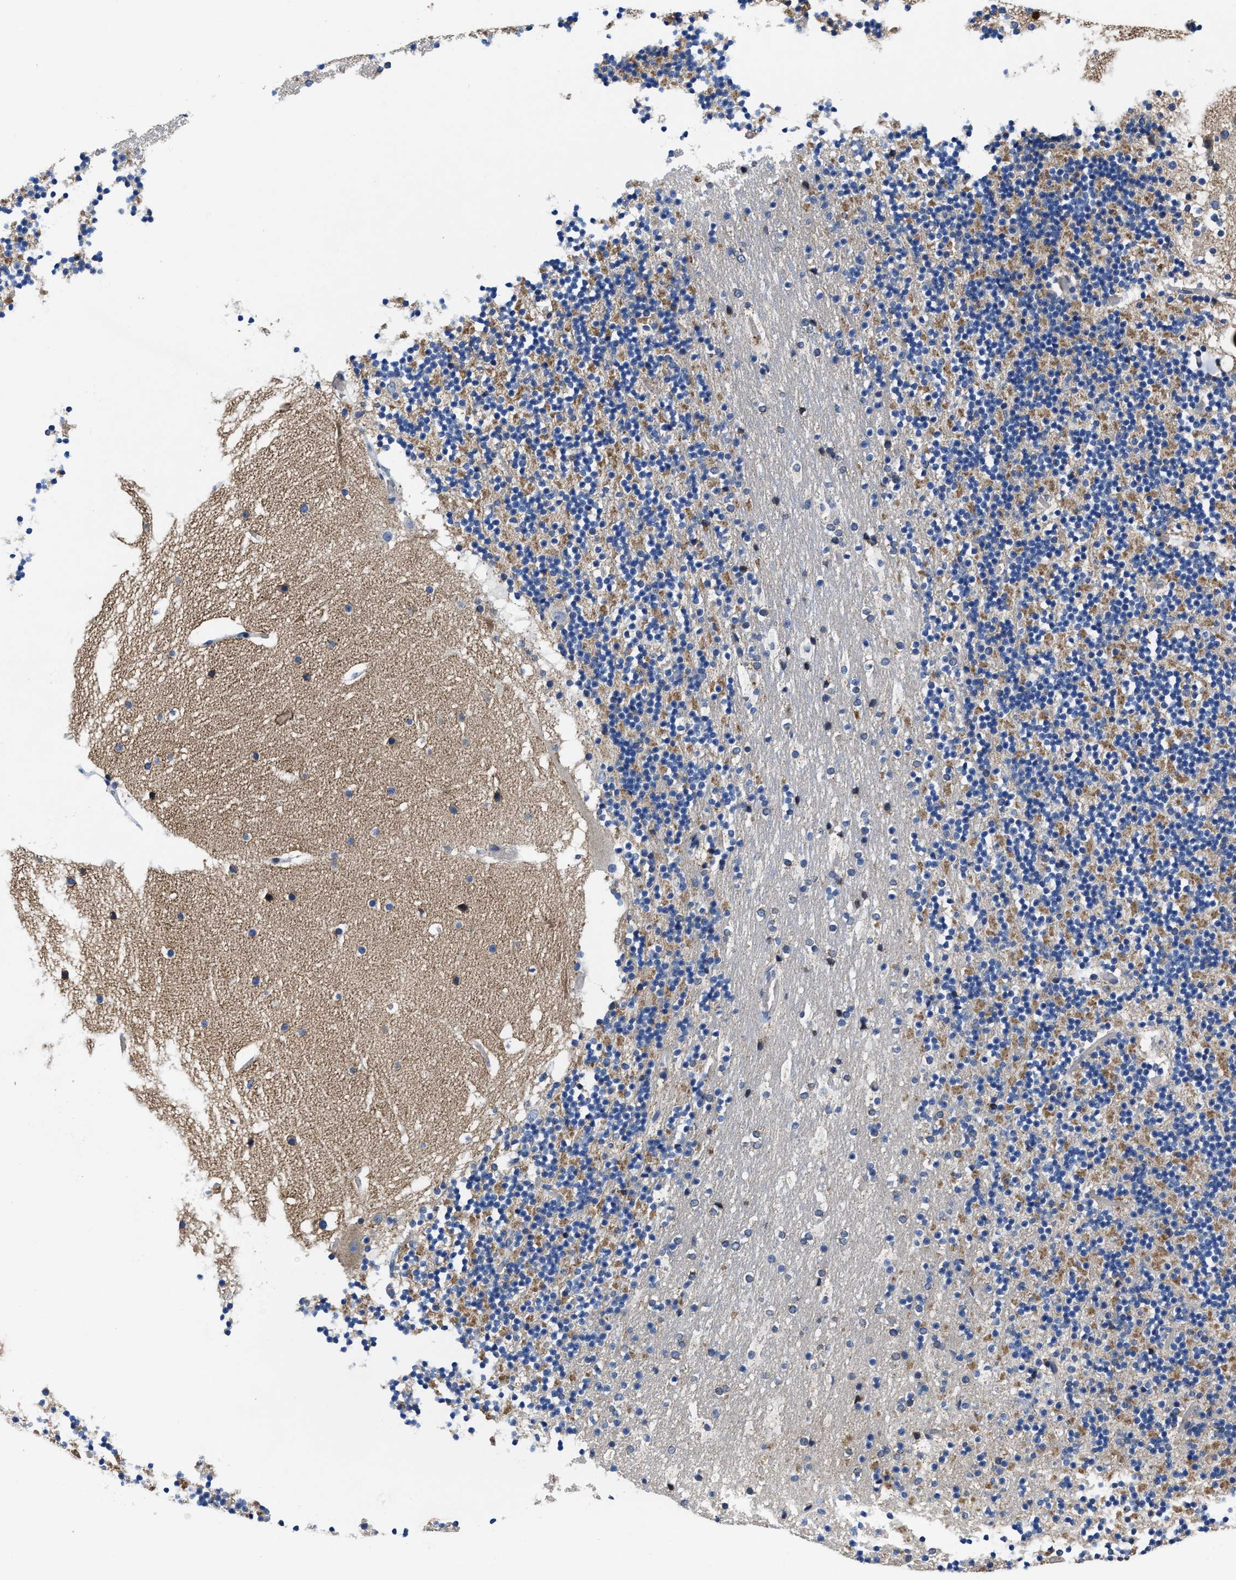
{"staining": {"intensity": "moderate", "quantity": "25%-75%", "location": "cytoplasmic/membranous"}, "tissue": "cerebellum", "cell_type": "Cells in granular layer", "image_type": "normal", "snomed": [{"axis": "morphology", "description": "Normal tissue, NOS"}, {"axis": "topography", "description": "Cerebellum"}], "caption": "Unremarkable cerebellum was stained to show a protein in brown. There is medium levels of moderate cytoplasmic/membranous staining in approximately 25%-75% of cells in granular layer. The staining was performed using DAB to visualize the protein expression in brown, while the nuclei were stained in blue with hematoxylin (Magnification: 20x).", "gene": "CACNA1D", "patient": {"sex": "male", "age": 57}}